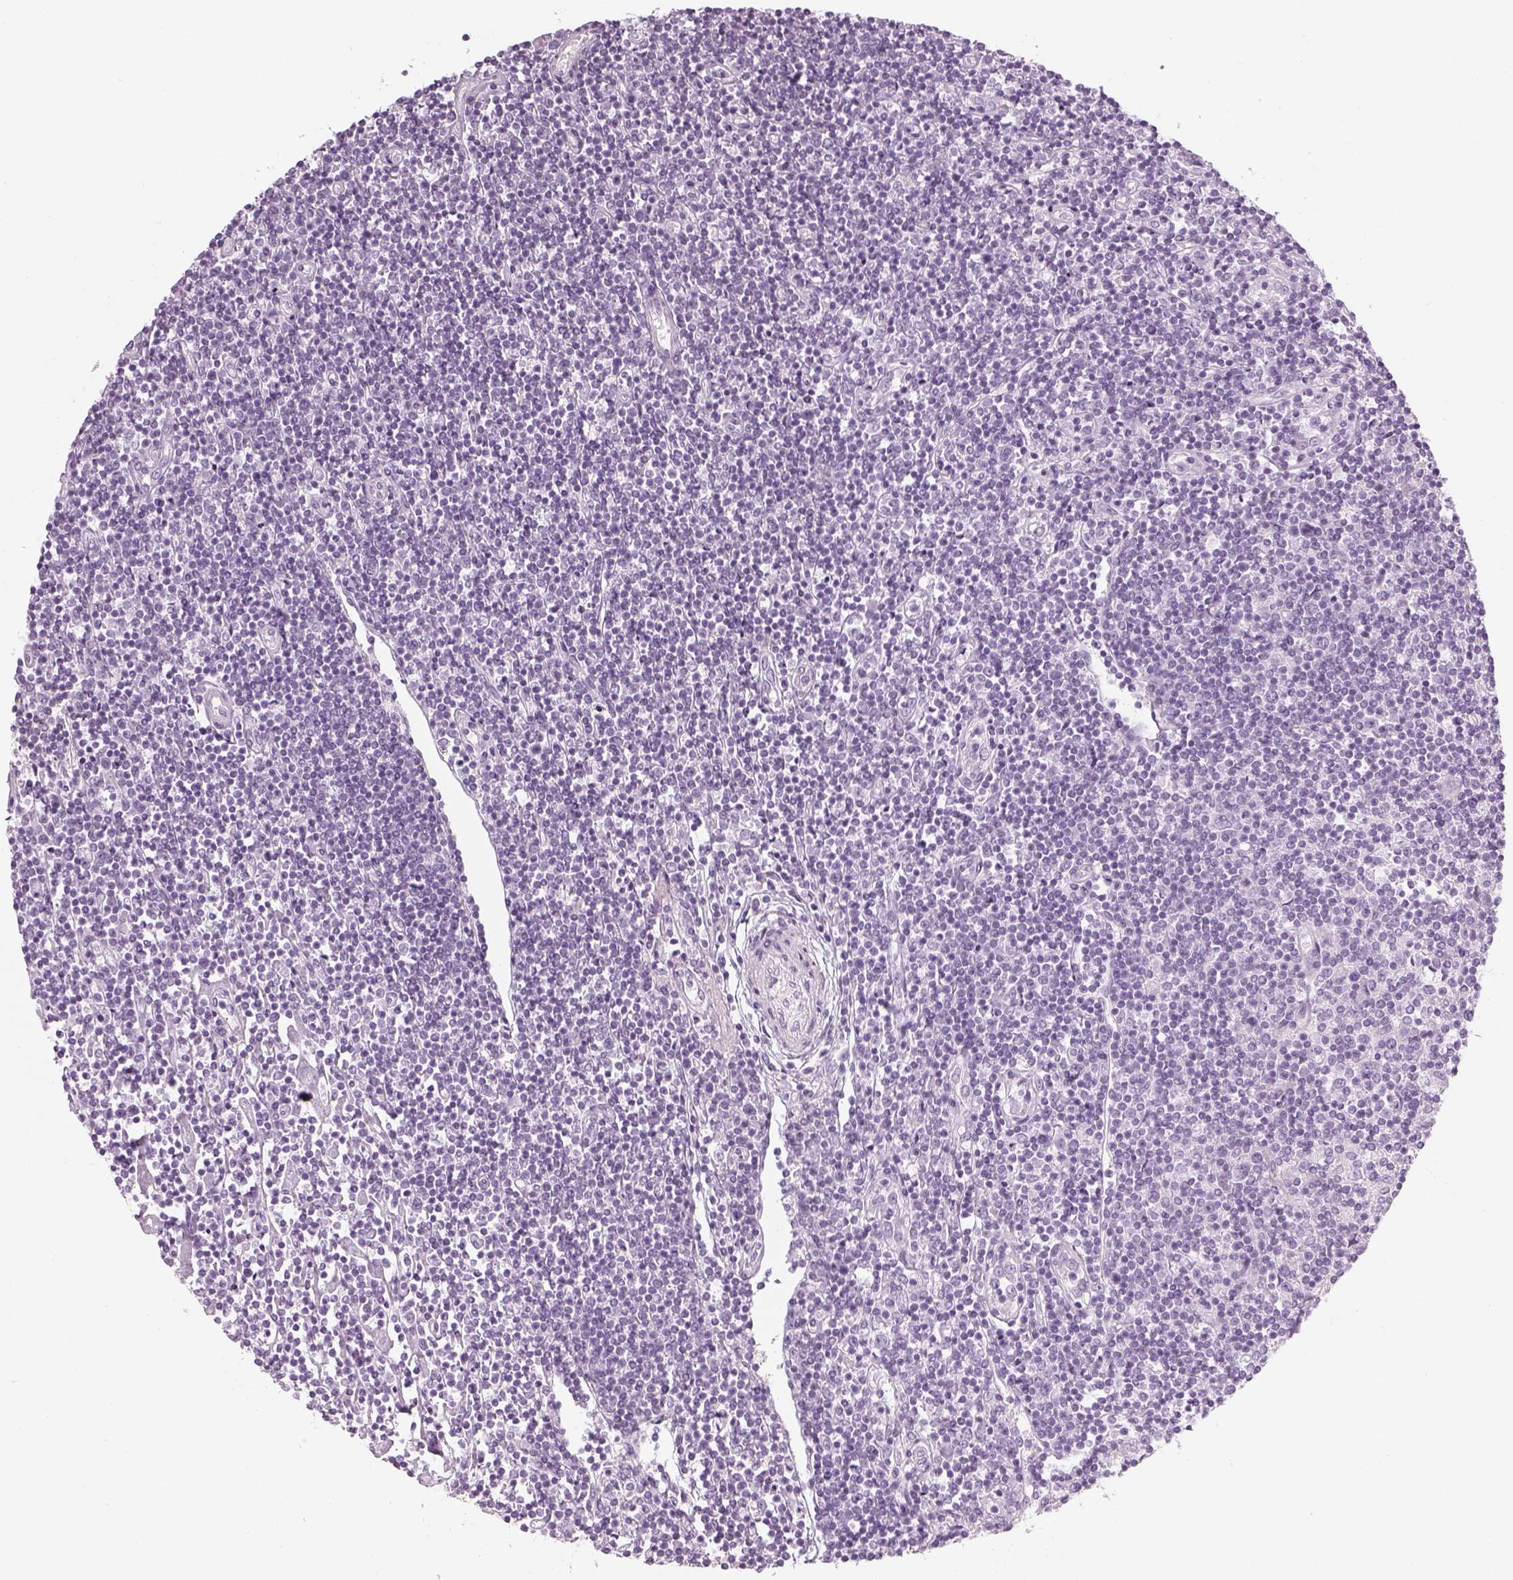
{"staining": {"intensity": "negative", "quantity": "none", "location": "none"}, "tissue": "lymphoma", "cell_type": "Tumor cells", "image_type": "cancer", "snomed": [{"axis": "morphology", "description": "Hodgkin's disease, NOS"}, {"axis": "topography", "description": "Lymph node"}], "caption": "An image of human lymphoma is negative for staining in tumor cells.", "gene": "SAG", "patient": {"sex": "male", "age": 40}}